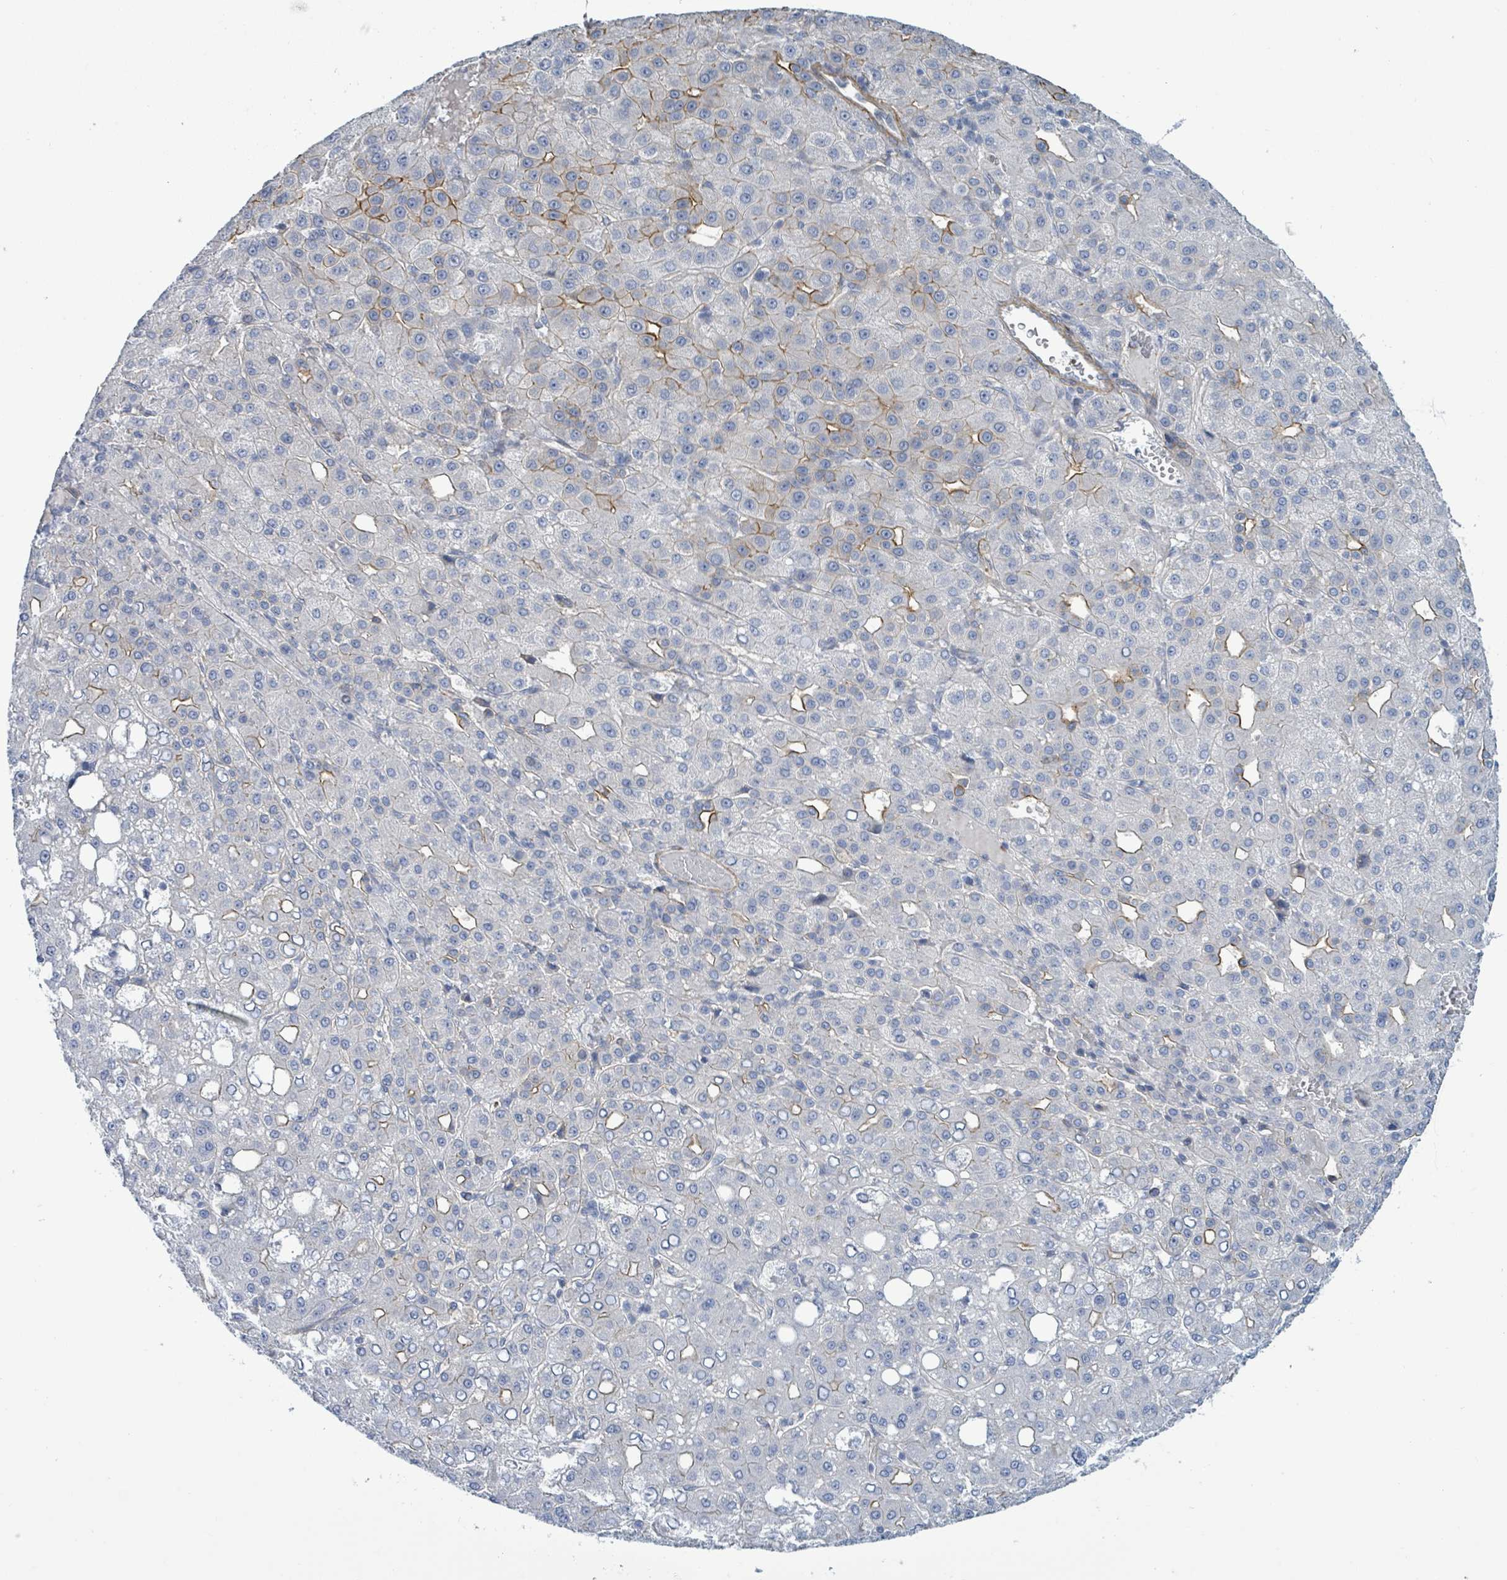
{"staining": {"intensity": "moderate", "quantity": "<25%", "location": "cytoplasmic/membranous"}, "tissue": "liver cancer", "cell_type": "Tumor cells", "image_type": "cancer", "snomed": [{"axis": "morphology", "description": "Carcinoma, Hepatocellular, NOS"}, {"axis": "topography", "description": "Liver"}], "caption": "Immunohistochemical staining of human liver cancer (hepatocellular carcinoma) shows low levels of moderate cytoplasmic/membranous positivity in approximately <25% of tumor cells.", "gene": "DMRTC1B", "patient": {"sex": "male", "age": 65}}